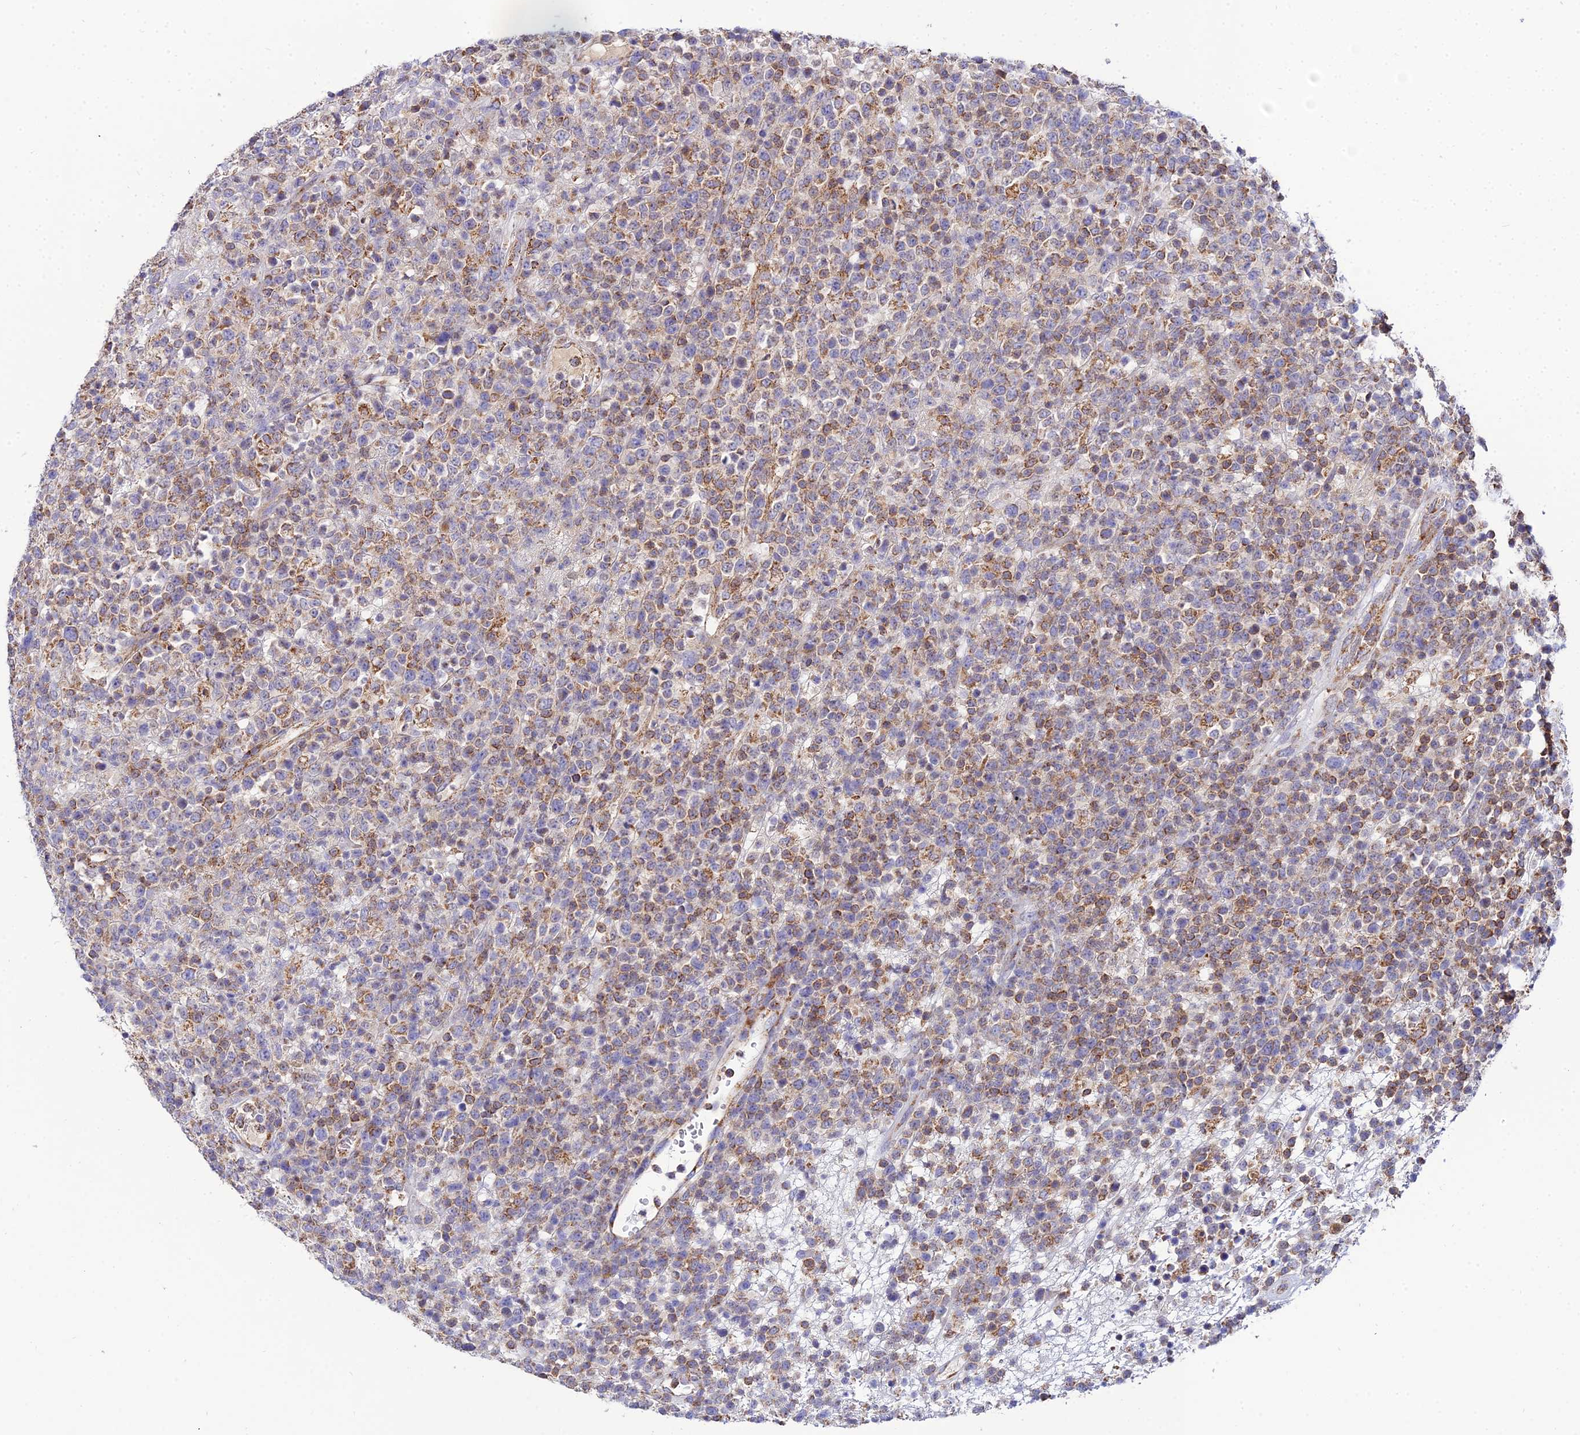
{"staining": {"intensity": "moderate", "quantity": "25%-75%", "location": "cytoplasmic/membranous"}, "tissue": "lymphoma", "cell_type": "Tumor cells", "image_type": "cancer", "snomed": [{"axis": "morphology", "description": "Malignant lymphoma, non-Hodgkin's type, High grade"}, {"axis": "topography", "description": "Colon"}], "caption": "A brown stain shows moderate cytoplasmic/membranous positivity of a protein in lymphoma tumor cells.", "gene": "NIPSNAP3A", "patient": {"sex": "female", "age": 53}}